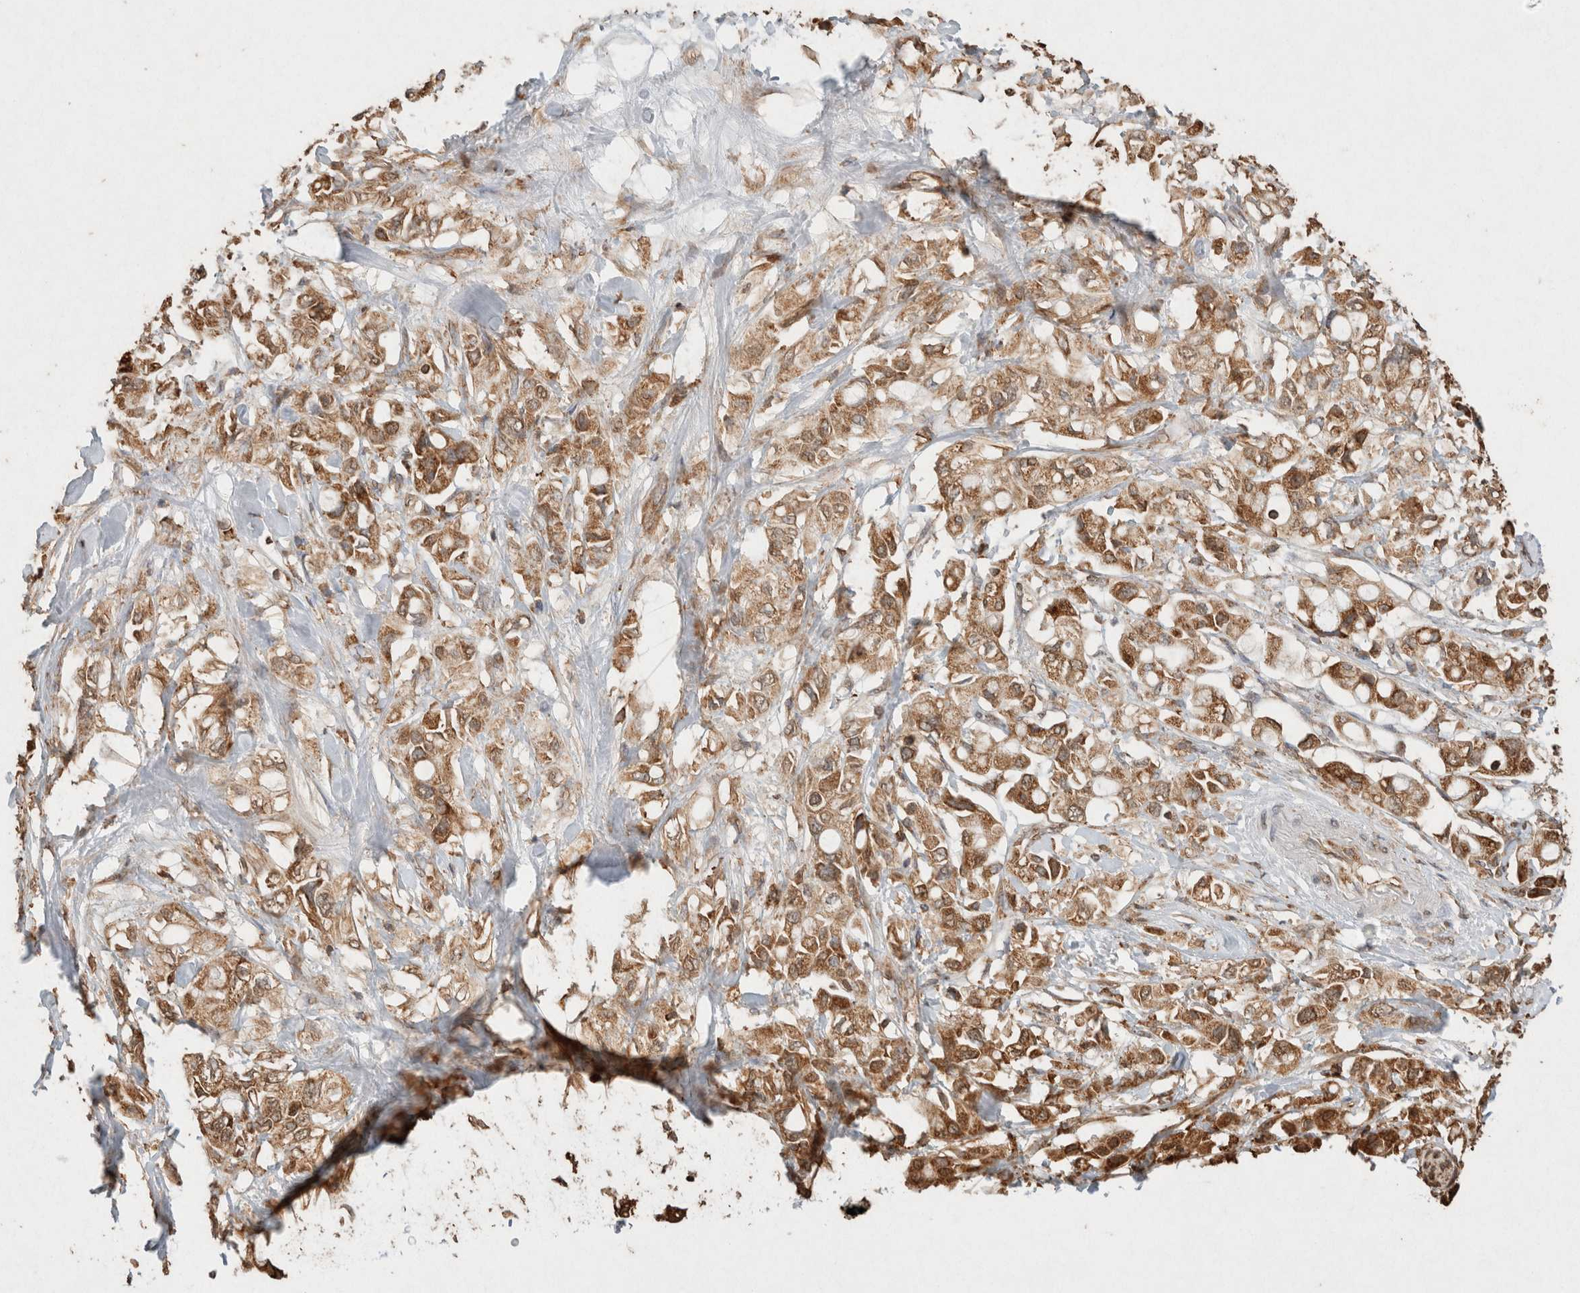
{"staining": {"intensity": "moderate", "quantity": ">75%", "location": "cytoplasmic/membranous"}, "tissue": "pancreatic cancer", "cell_type": "Tumor cells", "image_type": "cancer", "snomed": [{"axis": "morphology", "description": "Adenocarcinoma, NOS"}, {"axis": "topography", "description": "Pancreas"}], "caption": "Pancreatic cancer (adenocarcinoma) stained with a brown dye exhibits moderate cytoplasmic/membranous positive staining in about >75% of tumor cells.", "gene": "ERAP1", "patient": {"sex": "female", "age": 56}}